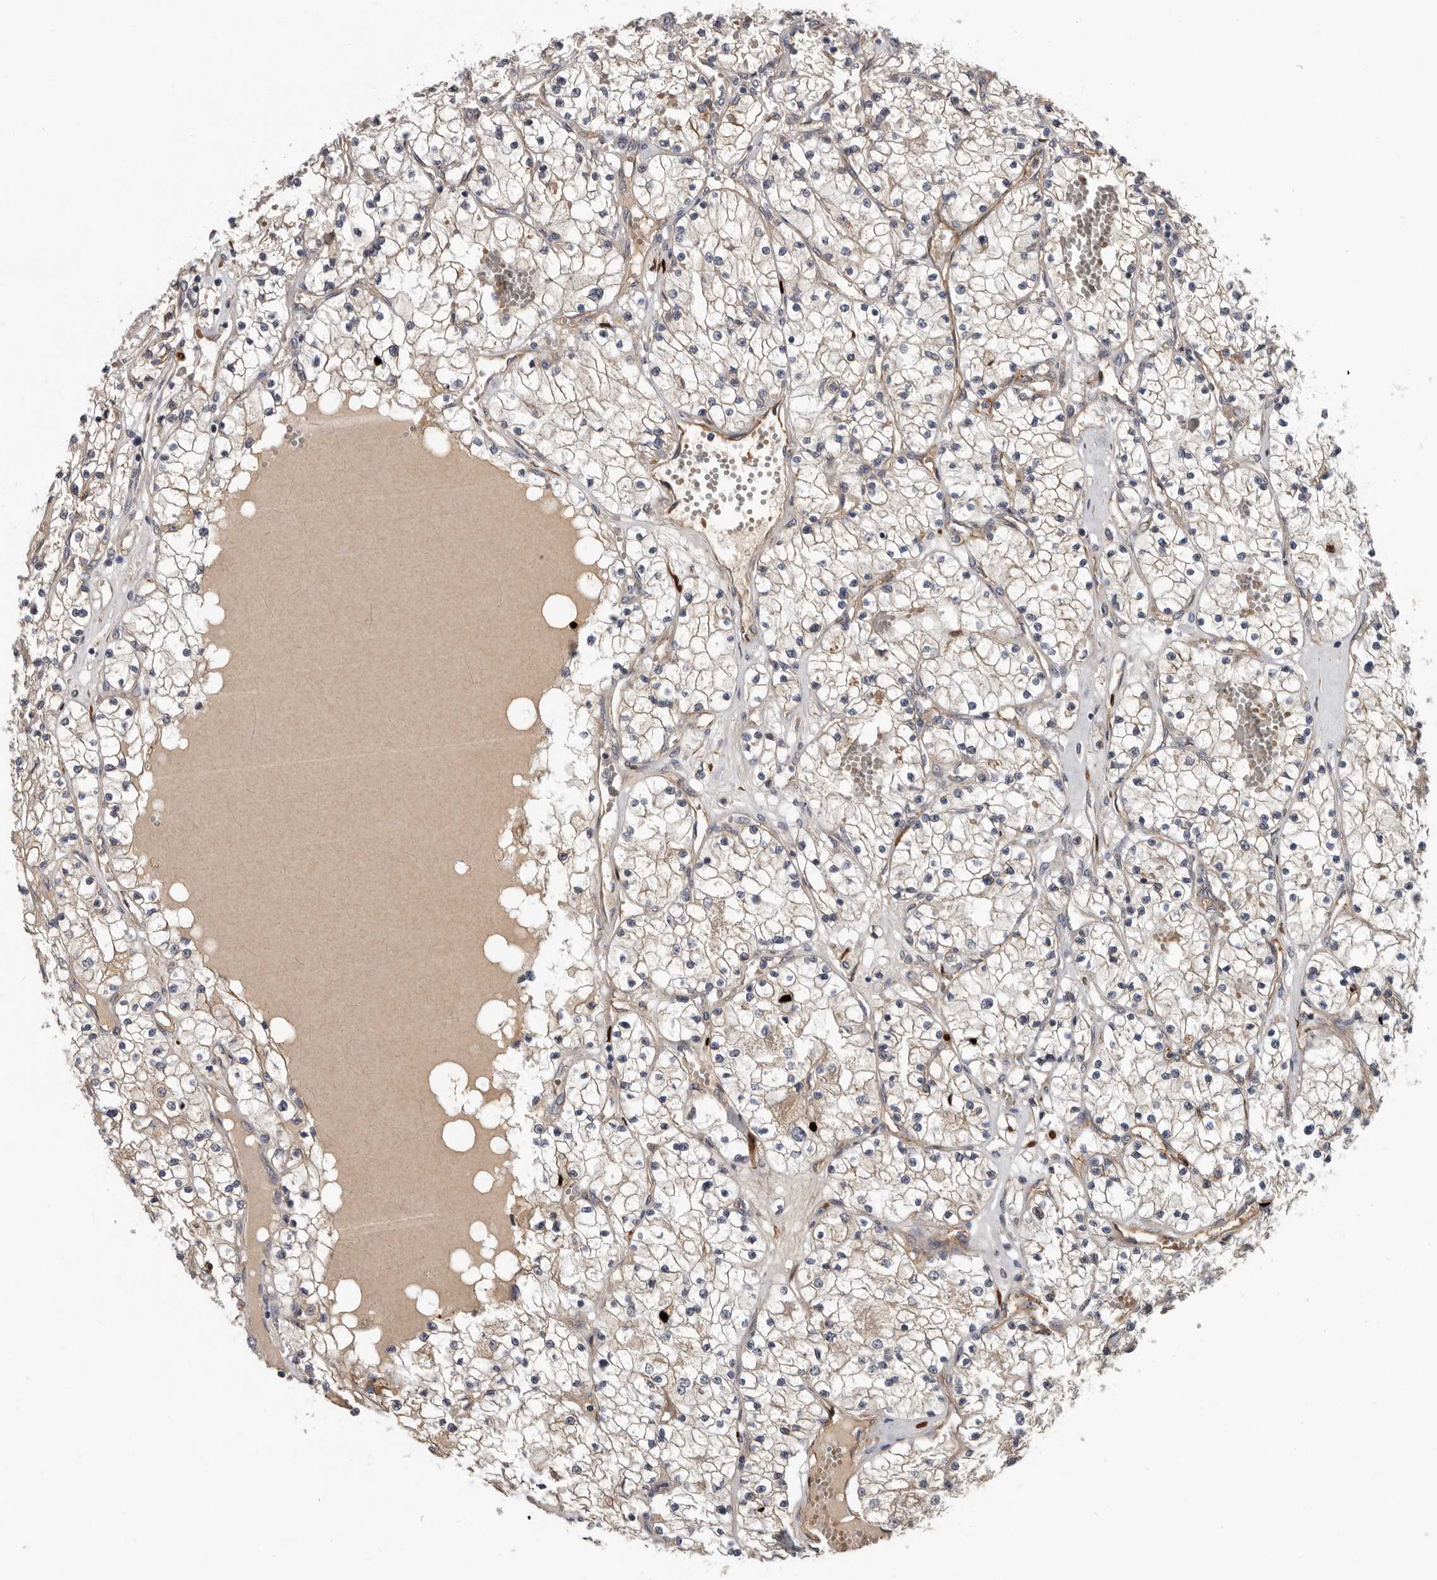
{"staining": {"intensity": "weak", "quantity": ">75%", "location": "cytoplasmic/membranous"}, "tissue": "renal cancer", "cell_type": "Tumor cells", "image_type": "cancer", "snomed": [{"axis": "morphology", "description": "Normal tissue, NOS"}, {"axis": "morphology", "description": "Adenocarcinoma, NOS"}, {"axis": "topography", "description": "Kidney"}], "caption": "A micrograph of human renal cancer (adenocarcinoma) stained for a protein demonstrates weak cytoplasmic/membranous brown staining in tumor cells. Nuclei are stained in blue.", "gene": "MTF1", "patient": {"sex": "male", "age": 68}}